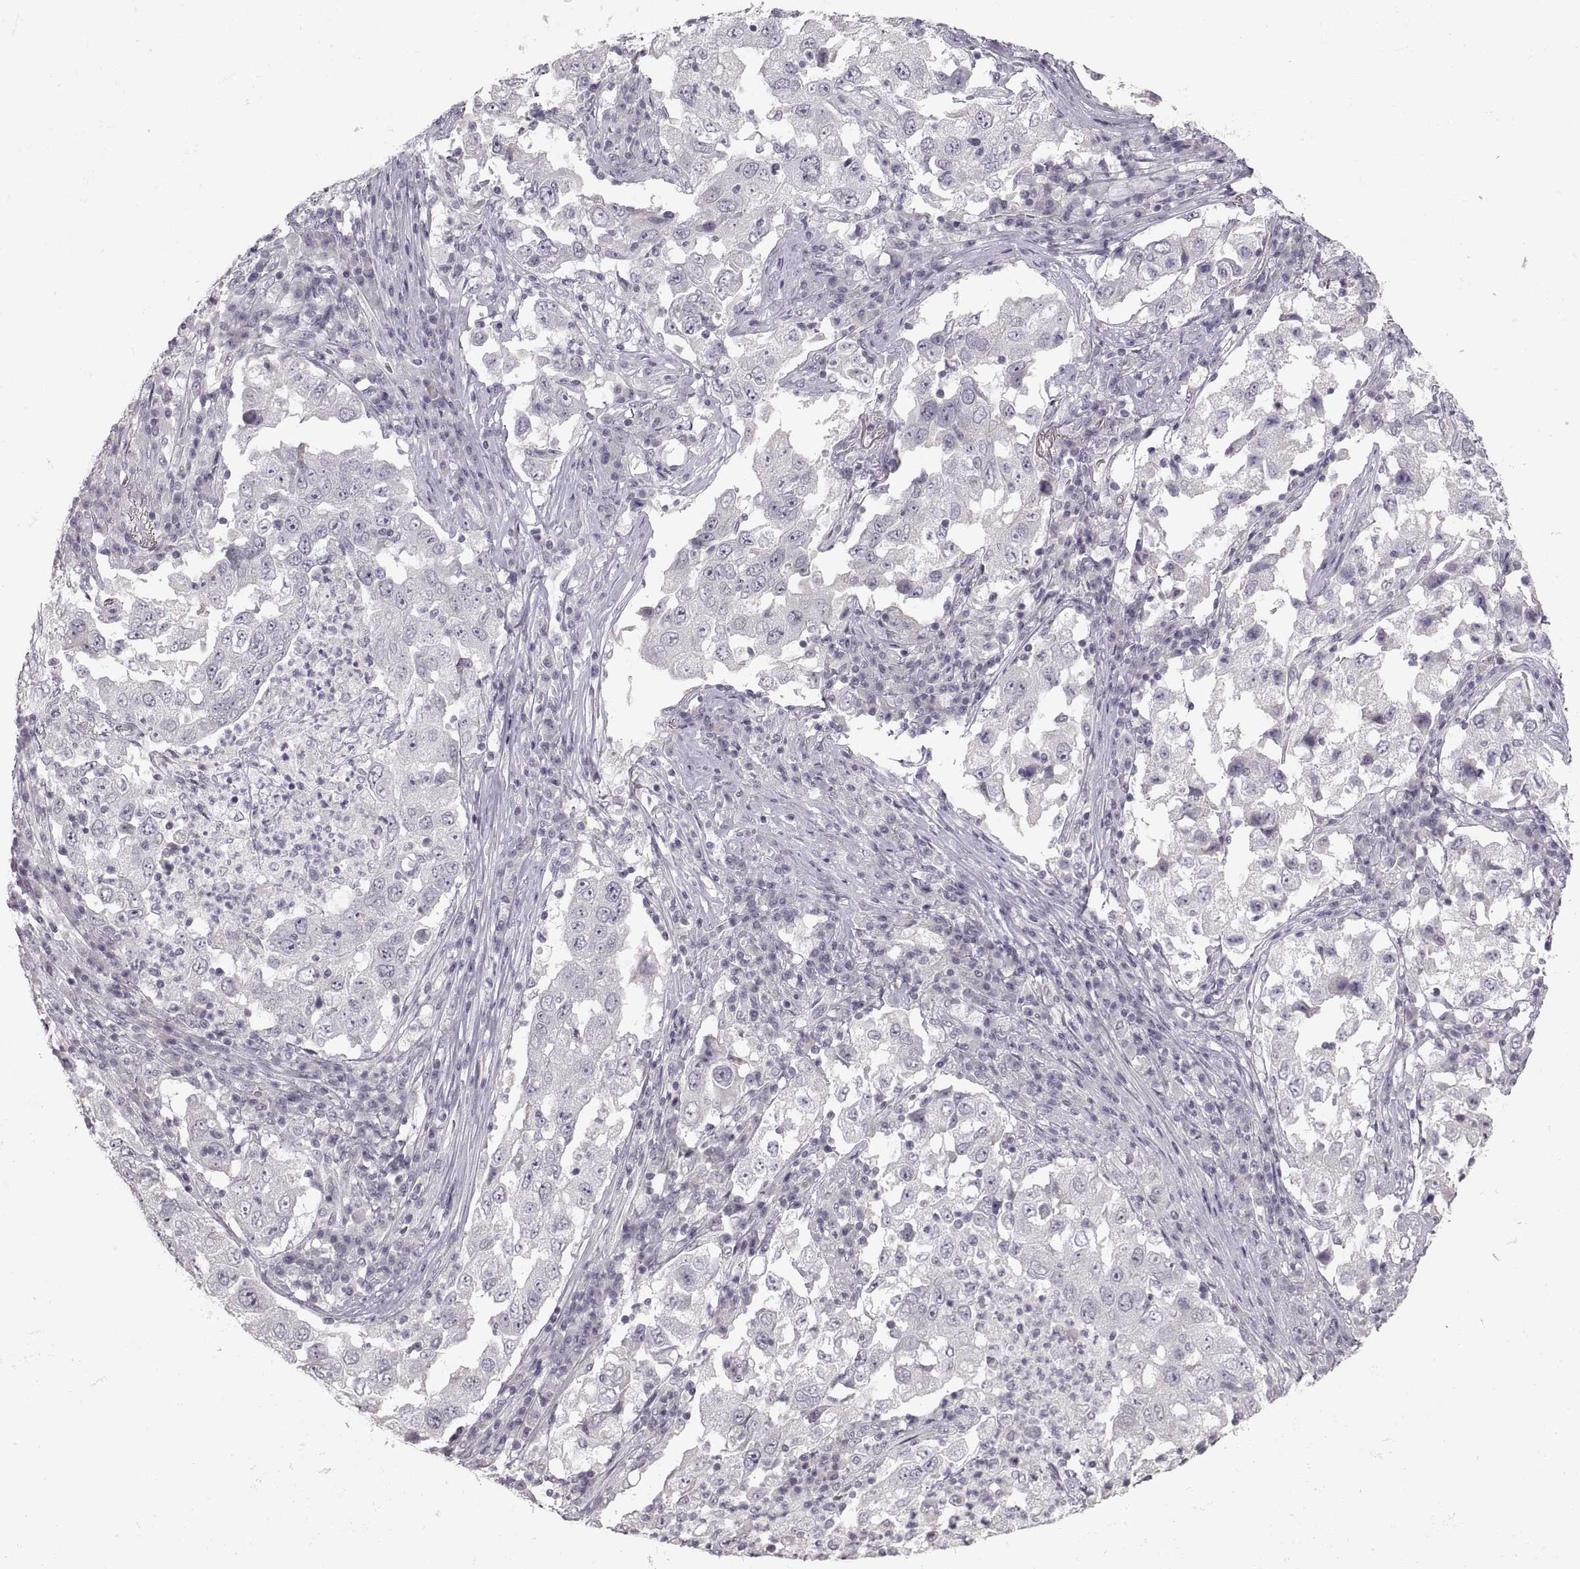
{"staining": {"intensity": "negative", "quantity": "none", "location": "none"}, "tissue": "lung cancer", "cell_type": "Tumor cells", "image_type": "cancer", "snomed": [{"axis": "morphology", "description": "Adenocarcinoma, NOS"}, {"axis": "topography", "description": "Lung"}], "caption": "A photomicrograph of lung adenocarcinoma stained for a protein demonstrates no brown staining in tumor cells.", "gene": "PCSK2", "patient": {"sex": "male", "age": 73}}